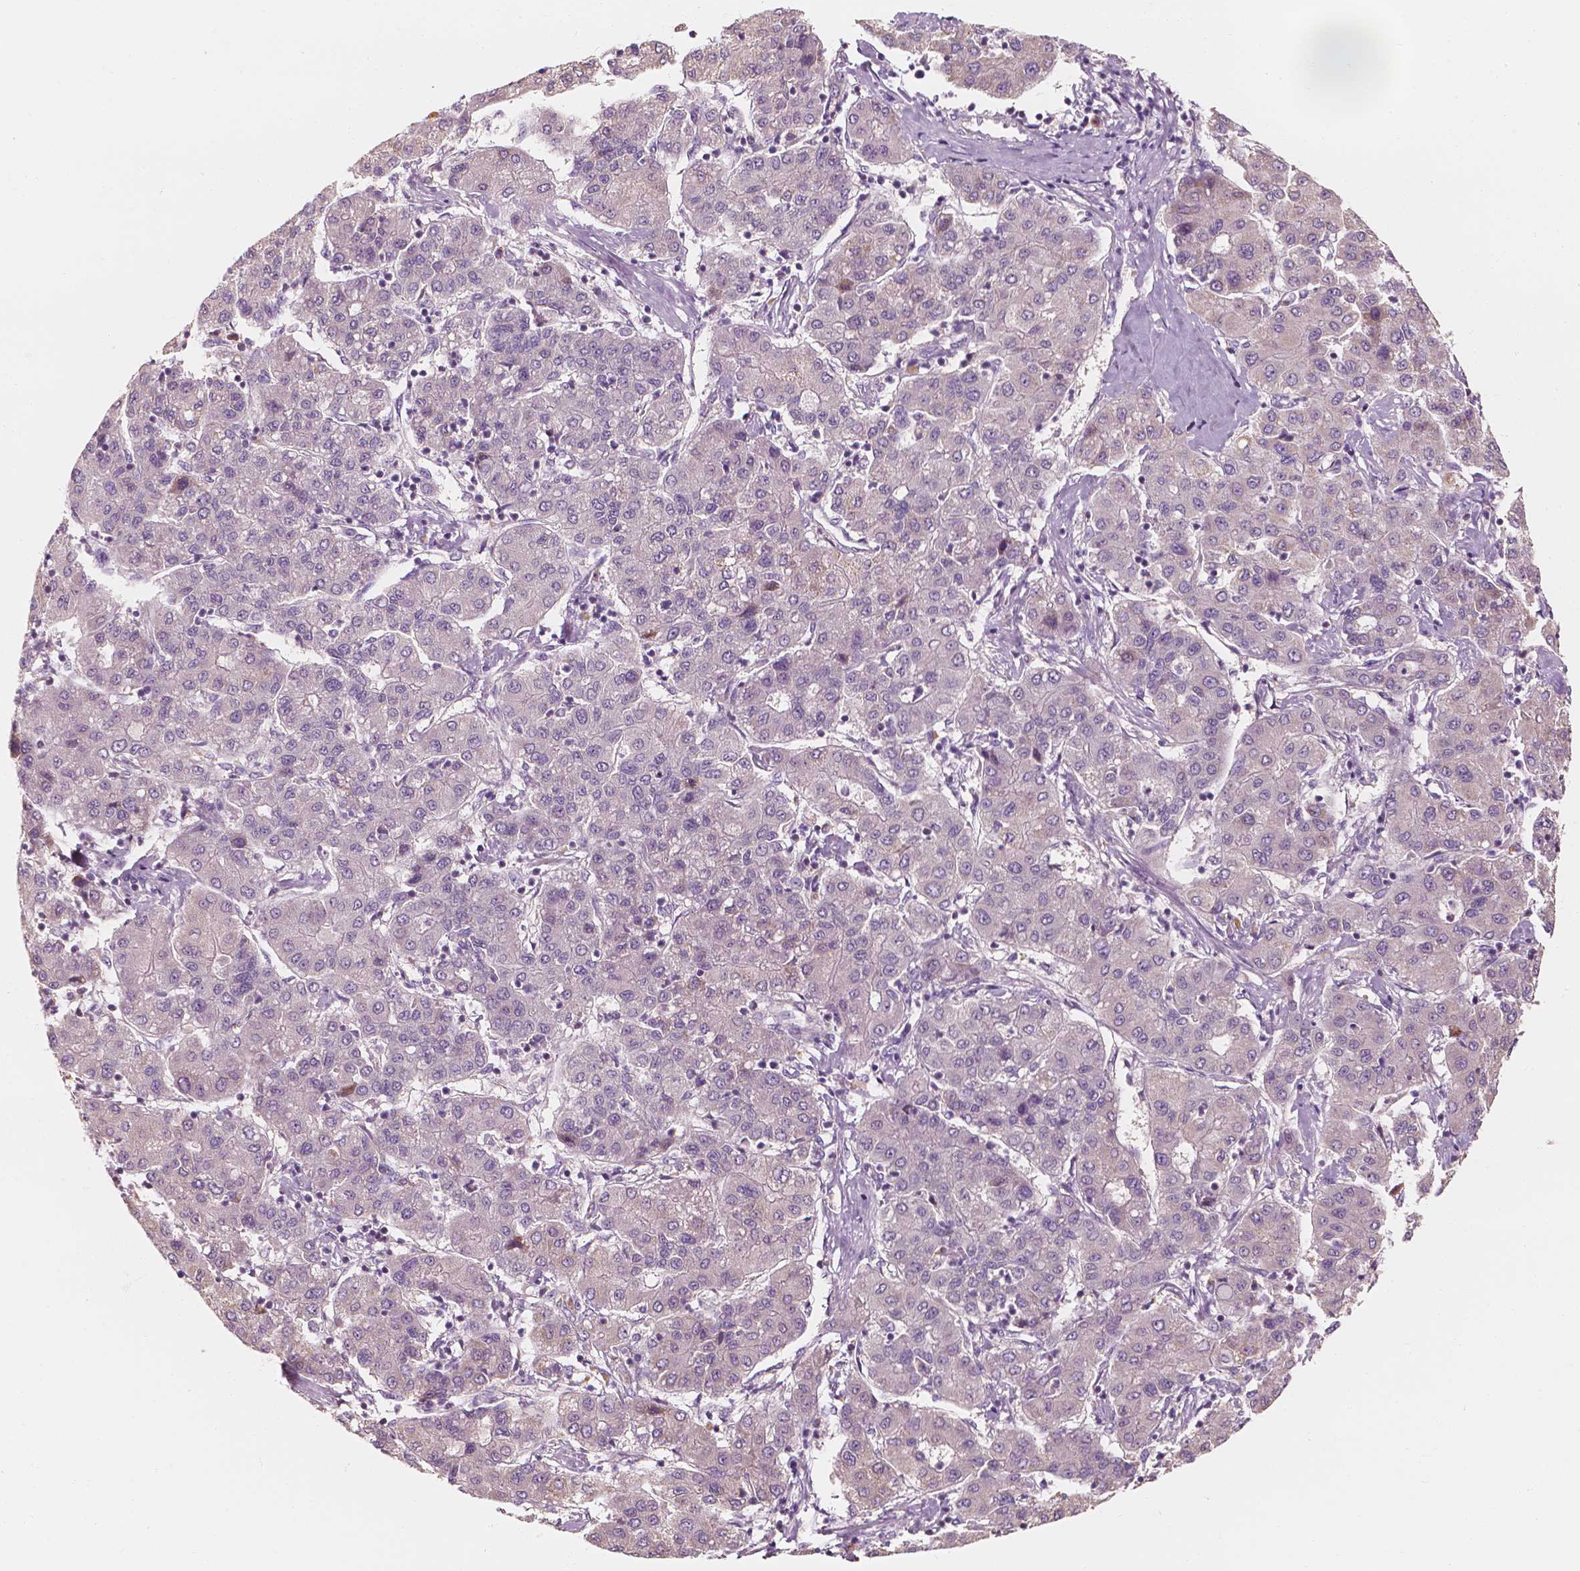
{"staining": {"intensity": "negative", "quantity": "none", "location": "none"}, "tissue": "liver cancer", "cell_type": "Tumor cells", "image_type": "cancer", "snomed": [{"axis": "morphology", "description": "Carcinoma, Hepatocellular, NOS"}, {"axis": "topography", "description": "Liver"}], "caption": "Immunohistochemistry (IHC) histopathology image of neoplastic tissue: human liver hepatocellular carcinoma stained with DAB (3,3'-diaminobenzidine) demonstrates no significant protein expression in tumor cells. (Brightfield microscopy of DAB (3,3'-diaminobenzidine) IHC at high magnification).", "gene": "SHPK", "patient": {"sex": "male", "age": 65}}